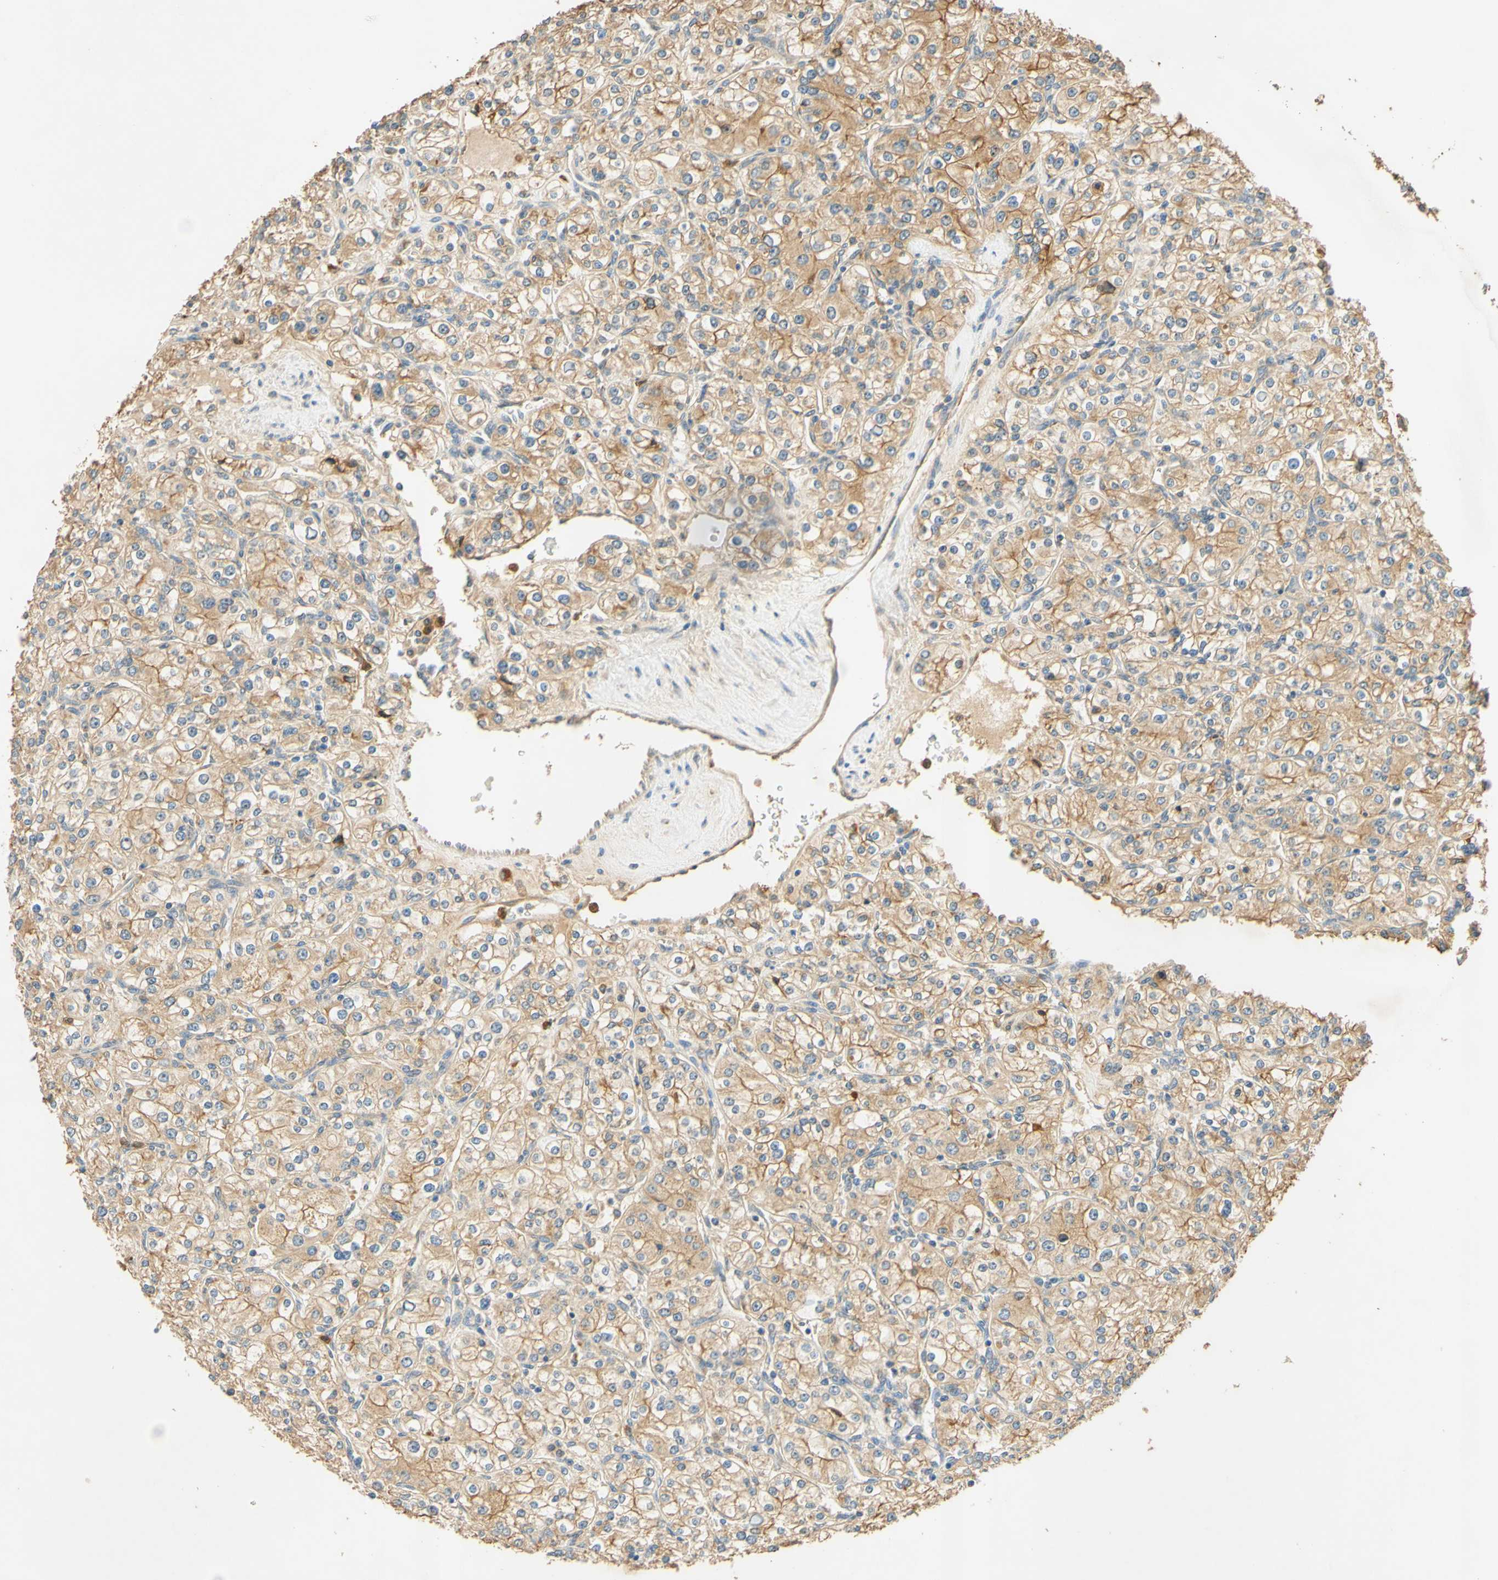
{"staining": {"intensity": "moderate", "quantity": ">75%", "location": "cytoplasmic/membranous"}, "tissue": "renal cancer", "cell_type": "Tumor cells", "image_type": "cancer", "snomed": [{"axis": "morphology", "description": "Adenocarcinoma, NOS"}, {"axis": "topography", "description": "Kidney"}], "caption": "Brown immunohistochemical staining in renal adenocarcinoma demonstrates moderate cytoplasmic/membranous staining in approximately >75% of tumor cells.", "gene": "ENTREP2", "patient": {"sex": "male", "age": 77}}